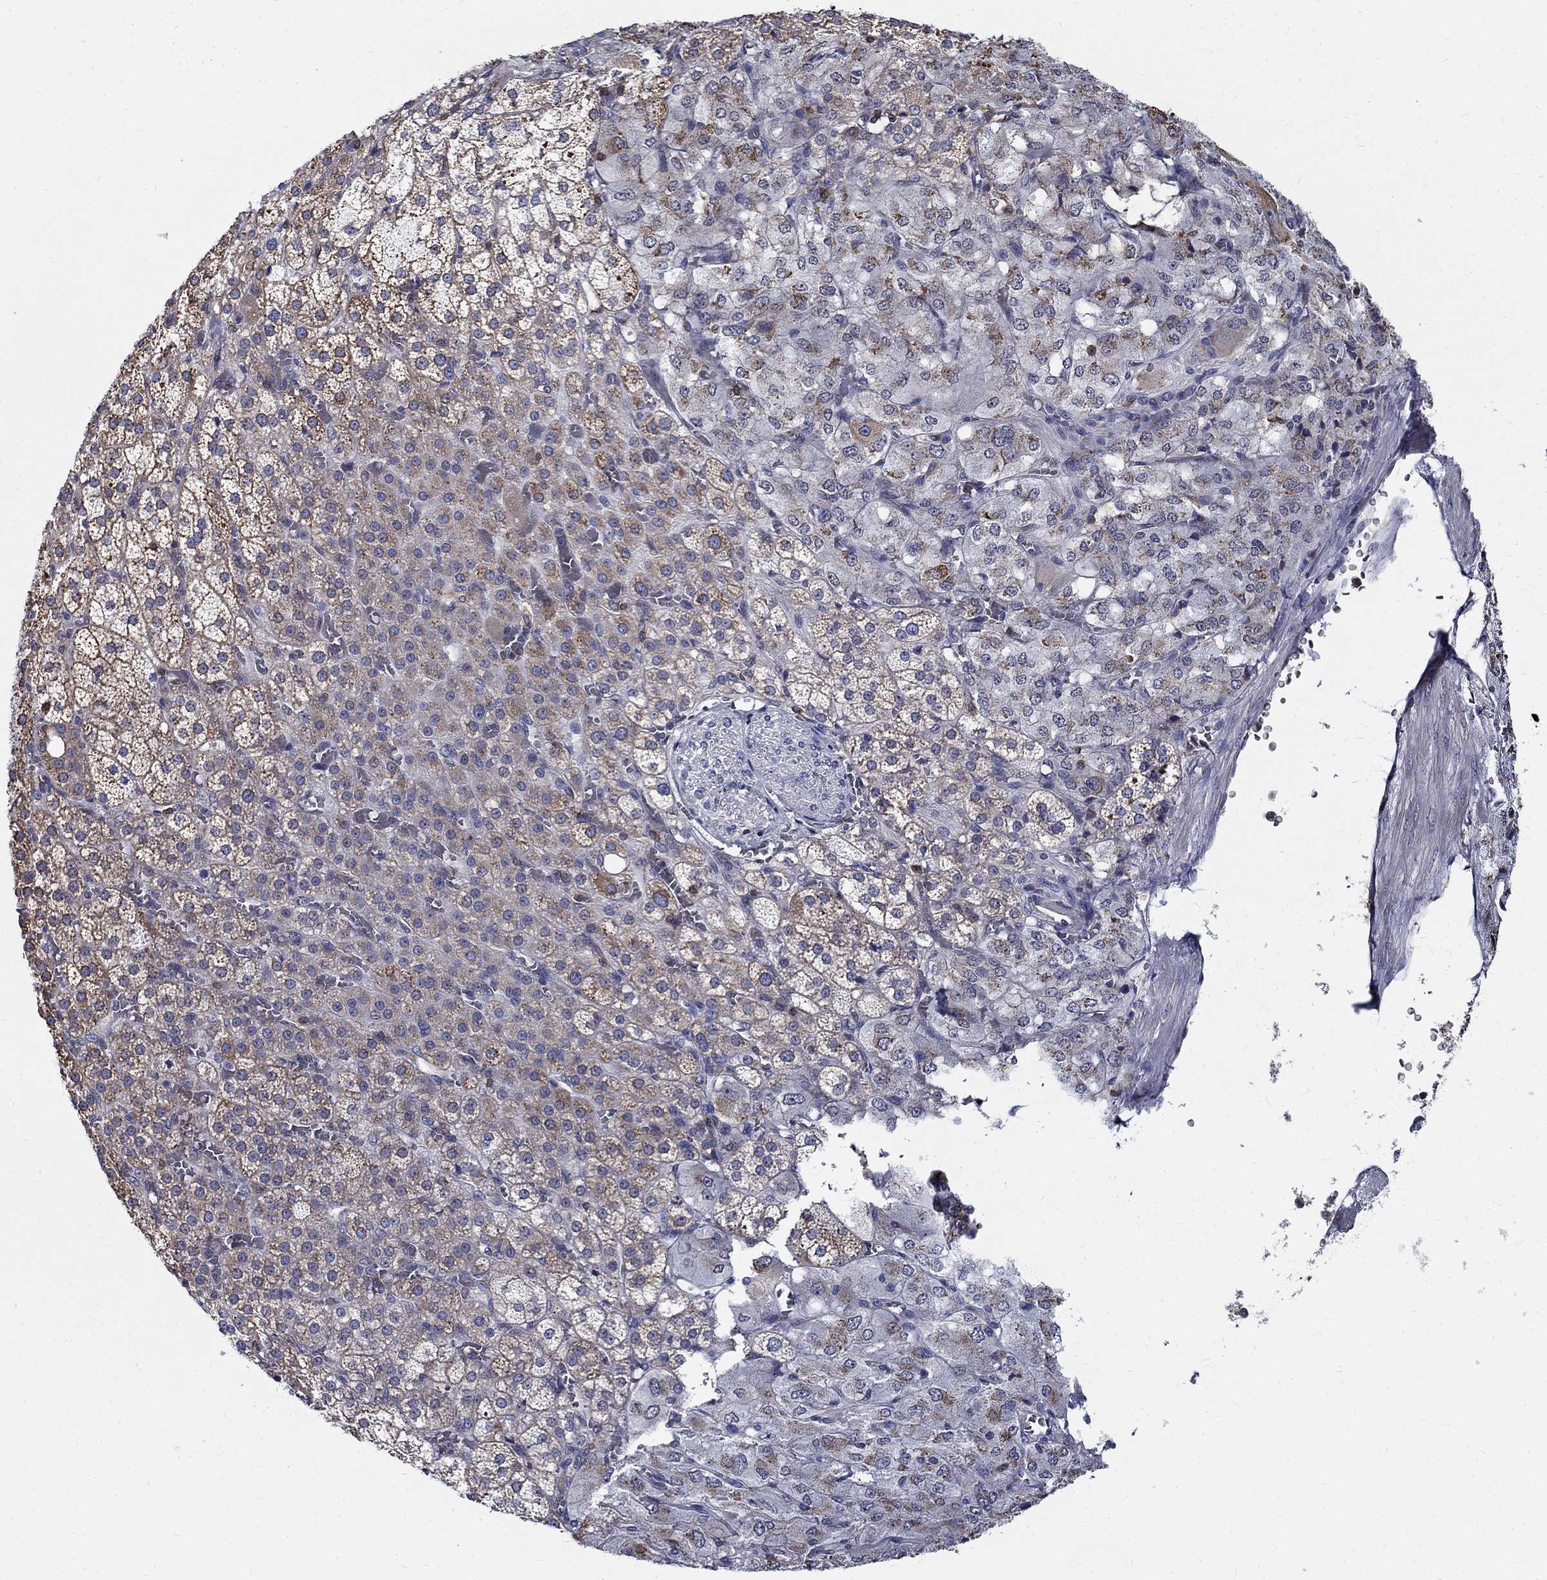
{"staining": {"intensity": "strong", "quantity": "25%-75%", "location": "cytoplasmic/membranous"}, "tissue": "adrenal gland", "cell_type": "Glandular cells", "image_type": "normal", "snomed": [{"axis": "morphology", "description": "Normal tissue, NOS"}, {"axis": "topography", "description": "Adrenal gland"}], "caption": "Immunohistochemical staining of normal human adrenal gland reveals strong cytoplasmic/membranous protein expression in about 25%-75% of glandular cells. (DAB (3,3'-diaminobenzidine) IHC with brightfield microscopy, high magnification).", "gene": "AGAP2", "patient": {"sex": "female", "age": 60}}